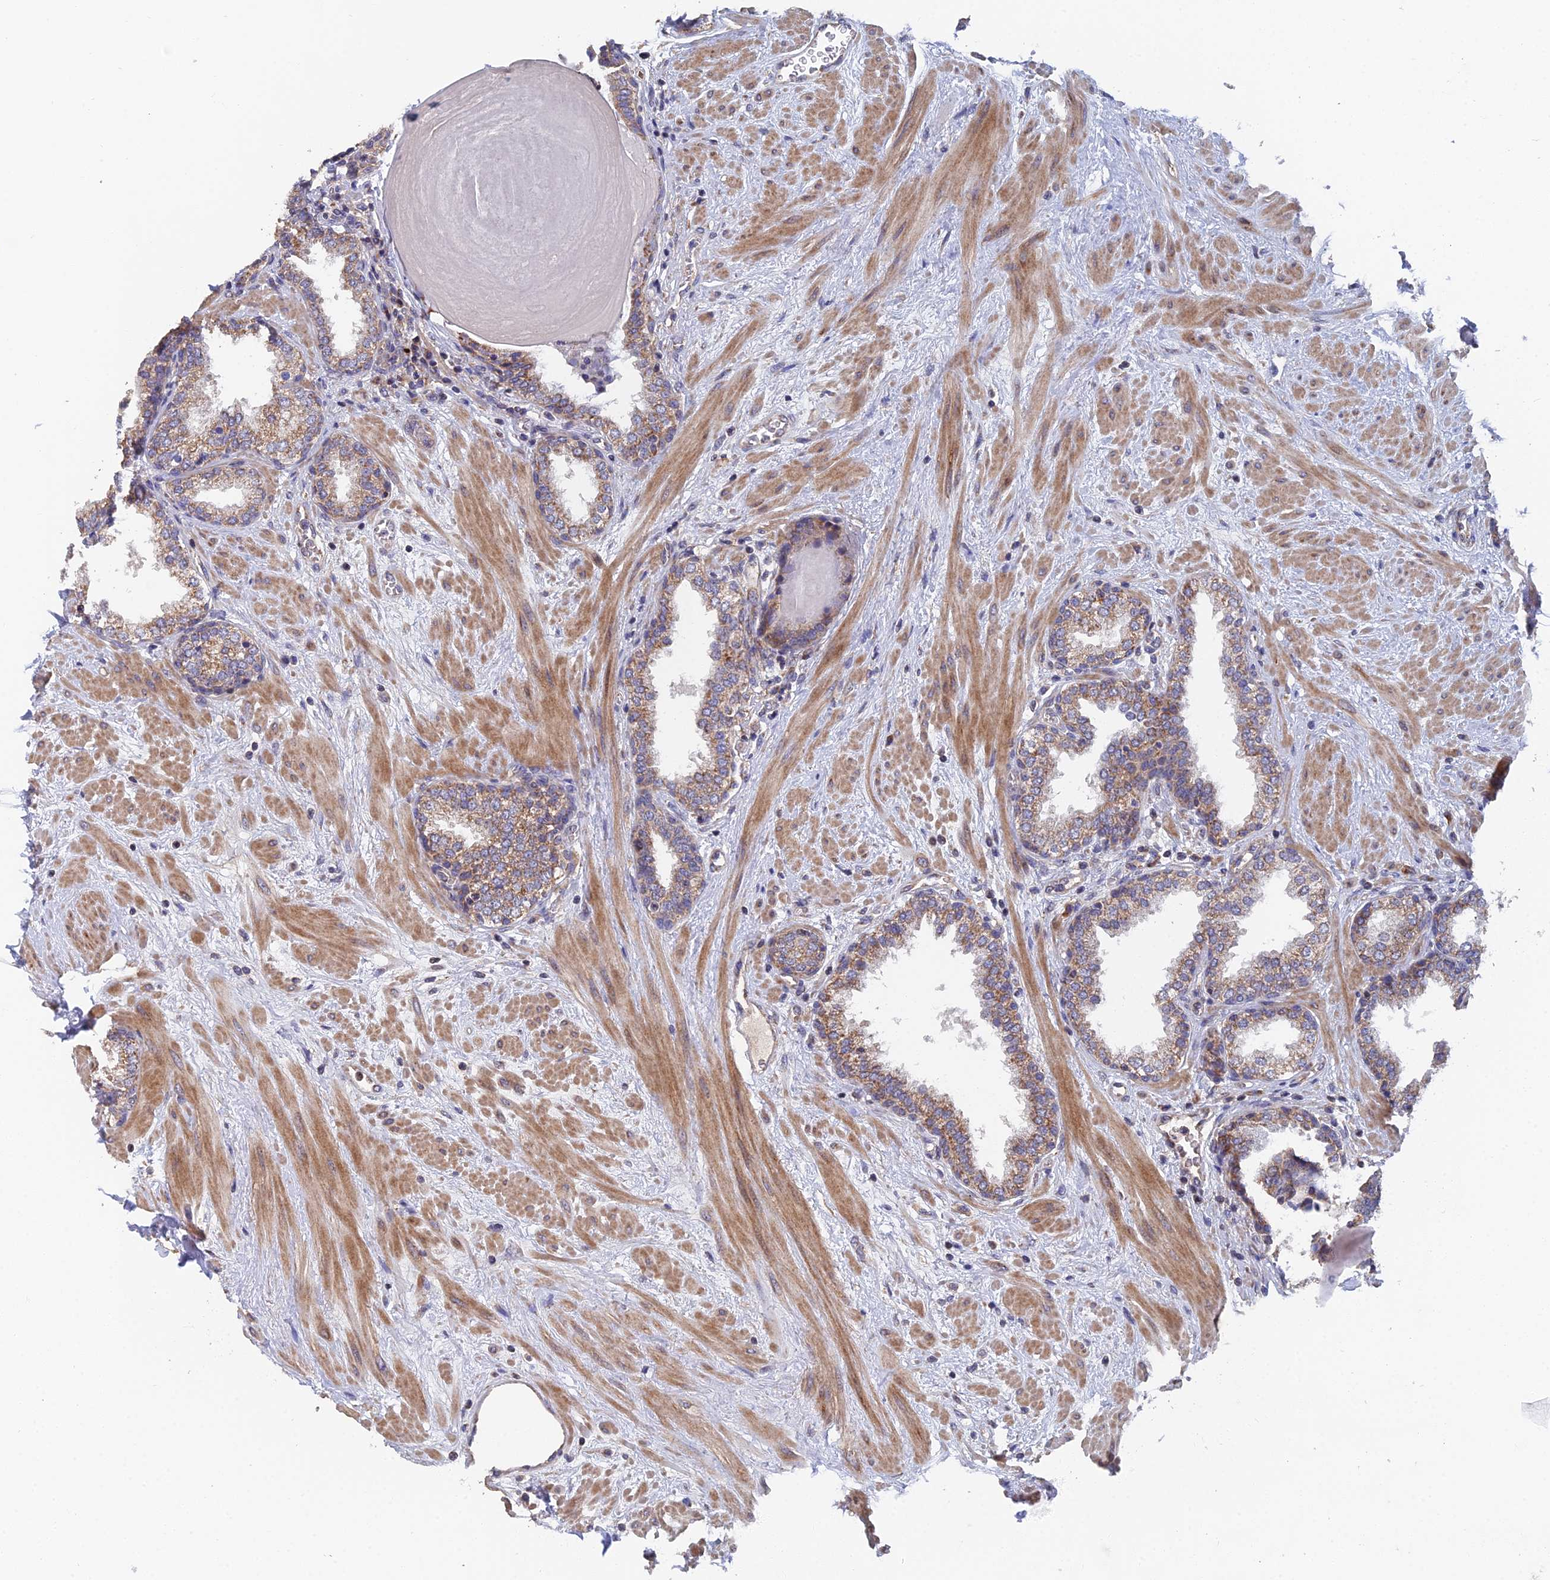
{"staining": {"intensity": "moderate", "quantity": "25%-75%", "location": "cytoplasmic/membranous"}, "tissue": "prostate", "cell_type": "Glandular cells", "image_type": "normal", "snomed": [{"axis": "morphology", "description": "Normal tissue, NOS"}, {"axis": "topography", "description": "Prostate"}], "caption": "Immunohistochemical staining of benign human prostate demonstrates 25%-75% levels of moderate cytoplasmic/membranous protein positivity in about 25%-75% of glandular cells.", "gene": "ECSIT", "patient": {"sex": "male", "age": 51}}